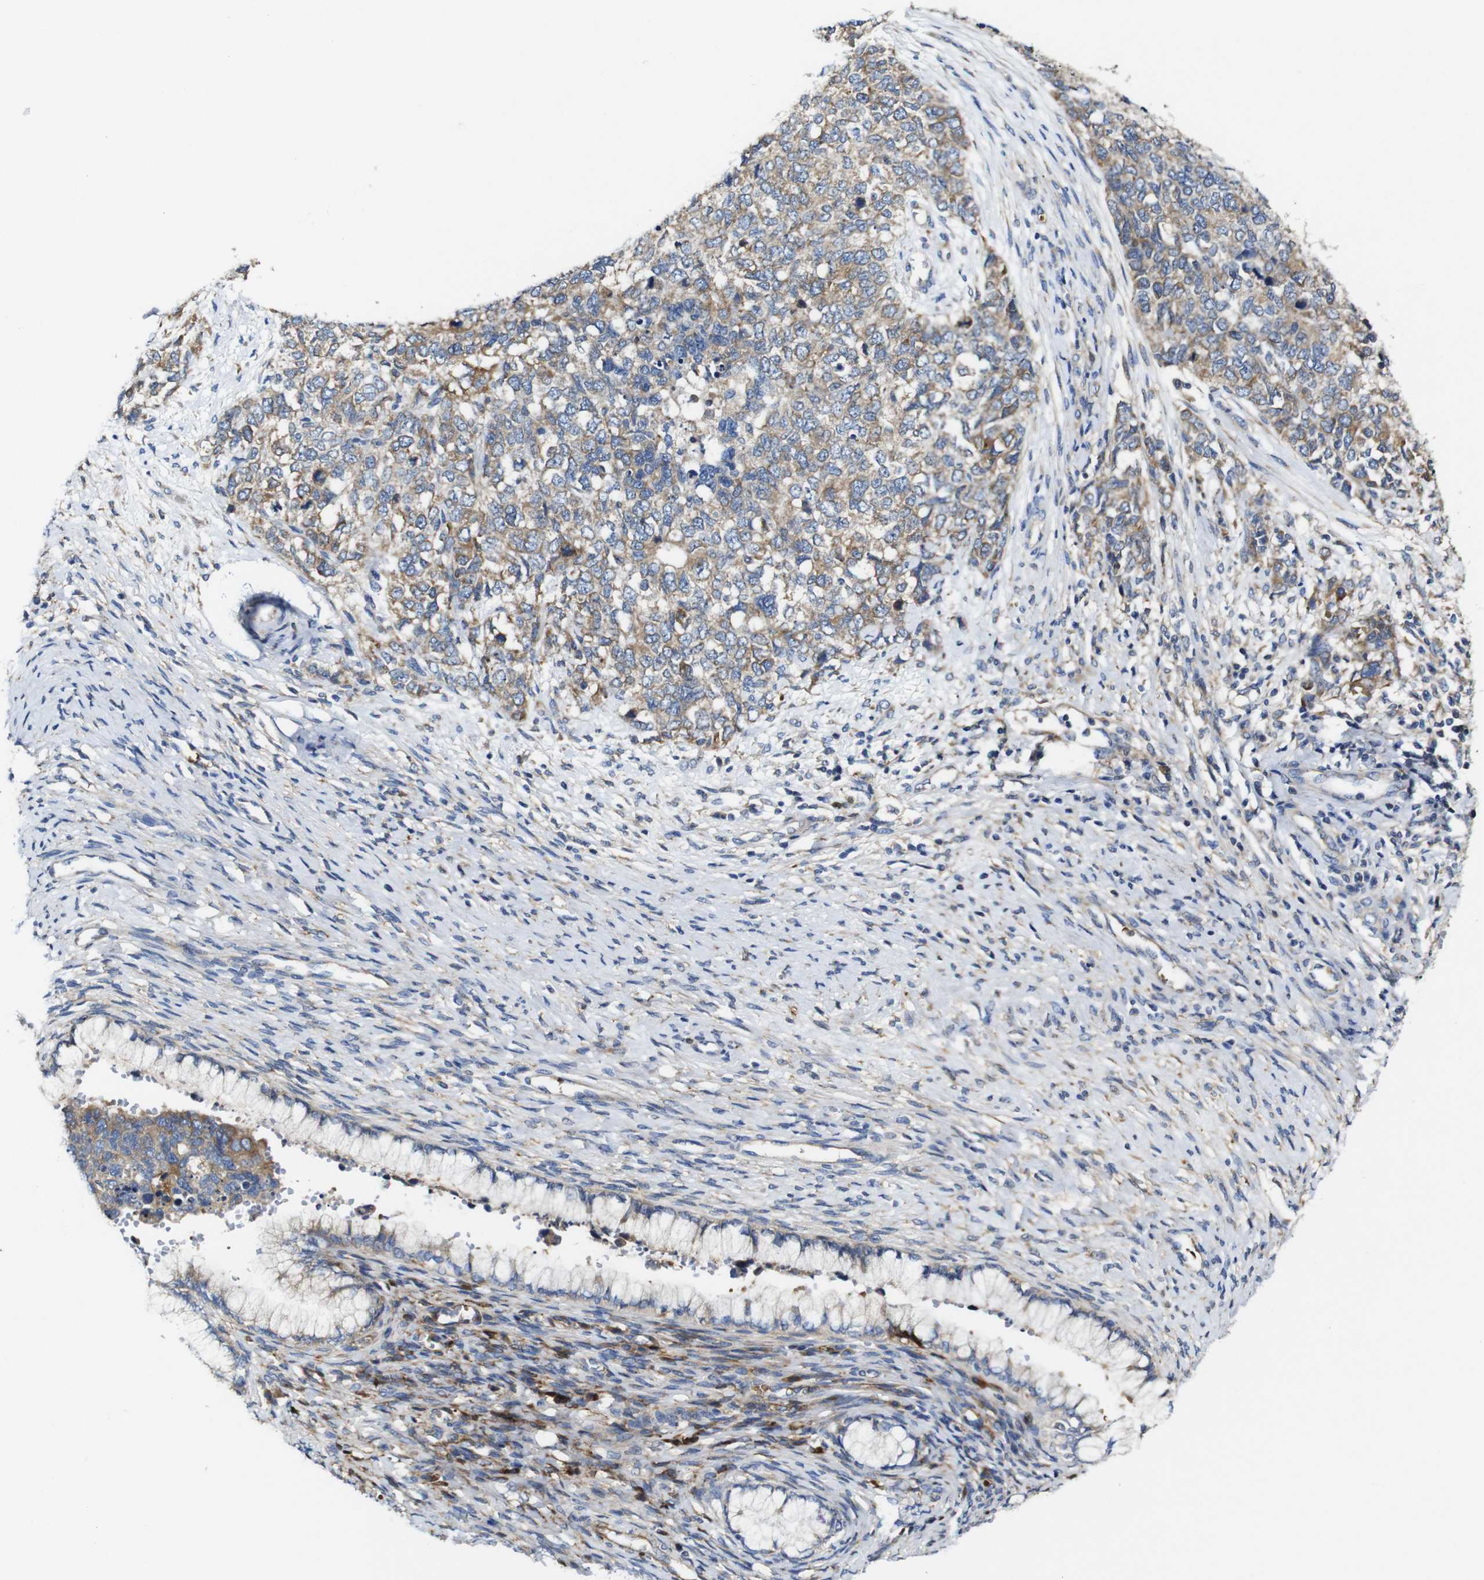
{"staining": {"intensity": "moderate", "quantity": "25%-75%", "location": "cytoplasmic/membranous"}, "tissue": "cervical cancer", "cell_type": "Tumor cells", "image_type": "cancer", "snomed": [{"axis": "morphology", "description": "Squamous cell carcinoma, NOS"}, {"axis": "topography", "description": "Cervix"}], "caption": "Brown immunohistochemical staining in cervical squamous cell carcinoma demonstrates moderate cytoplasmic/membranous positivity in approximately 25%-75% of tumor cells.", "gene": "CLCC1", "patient": {"sex": "female", "age": 63}}